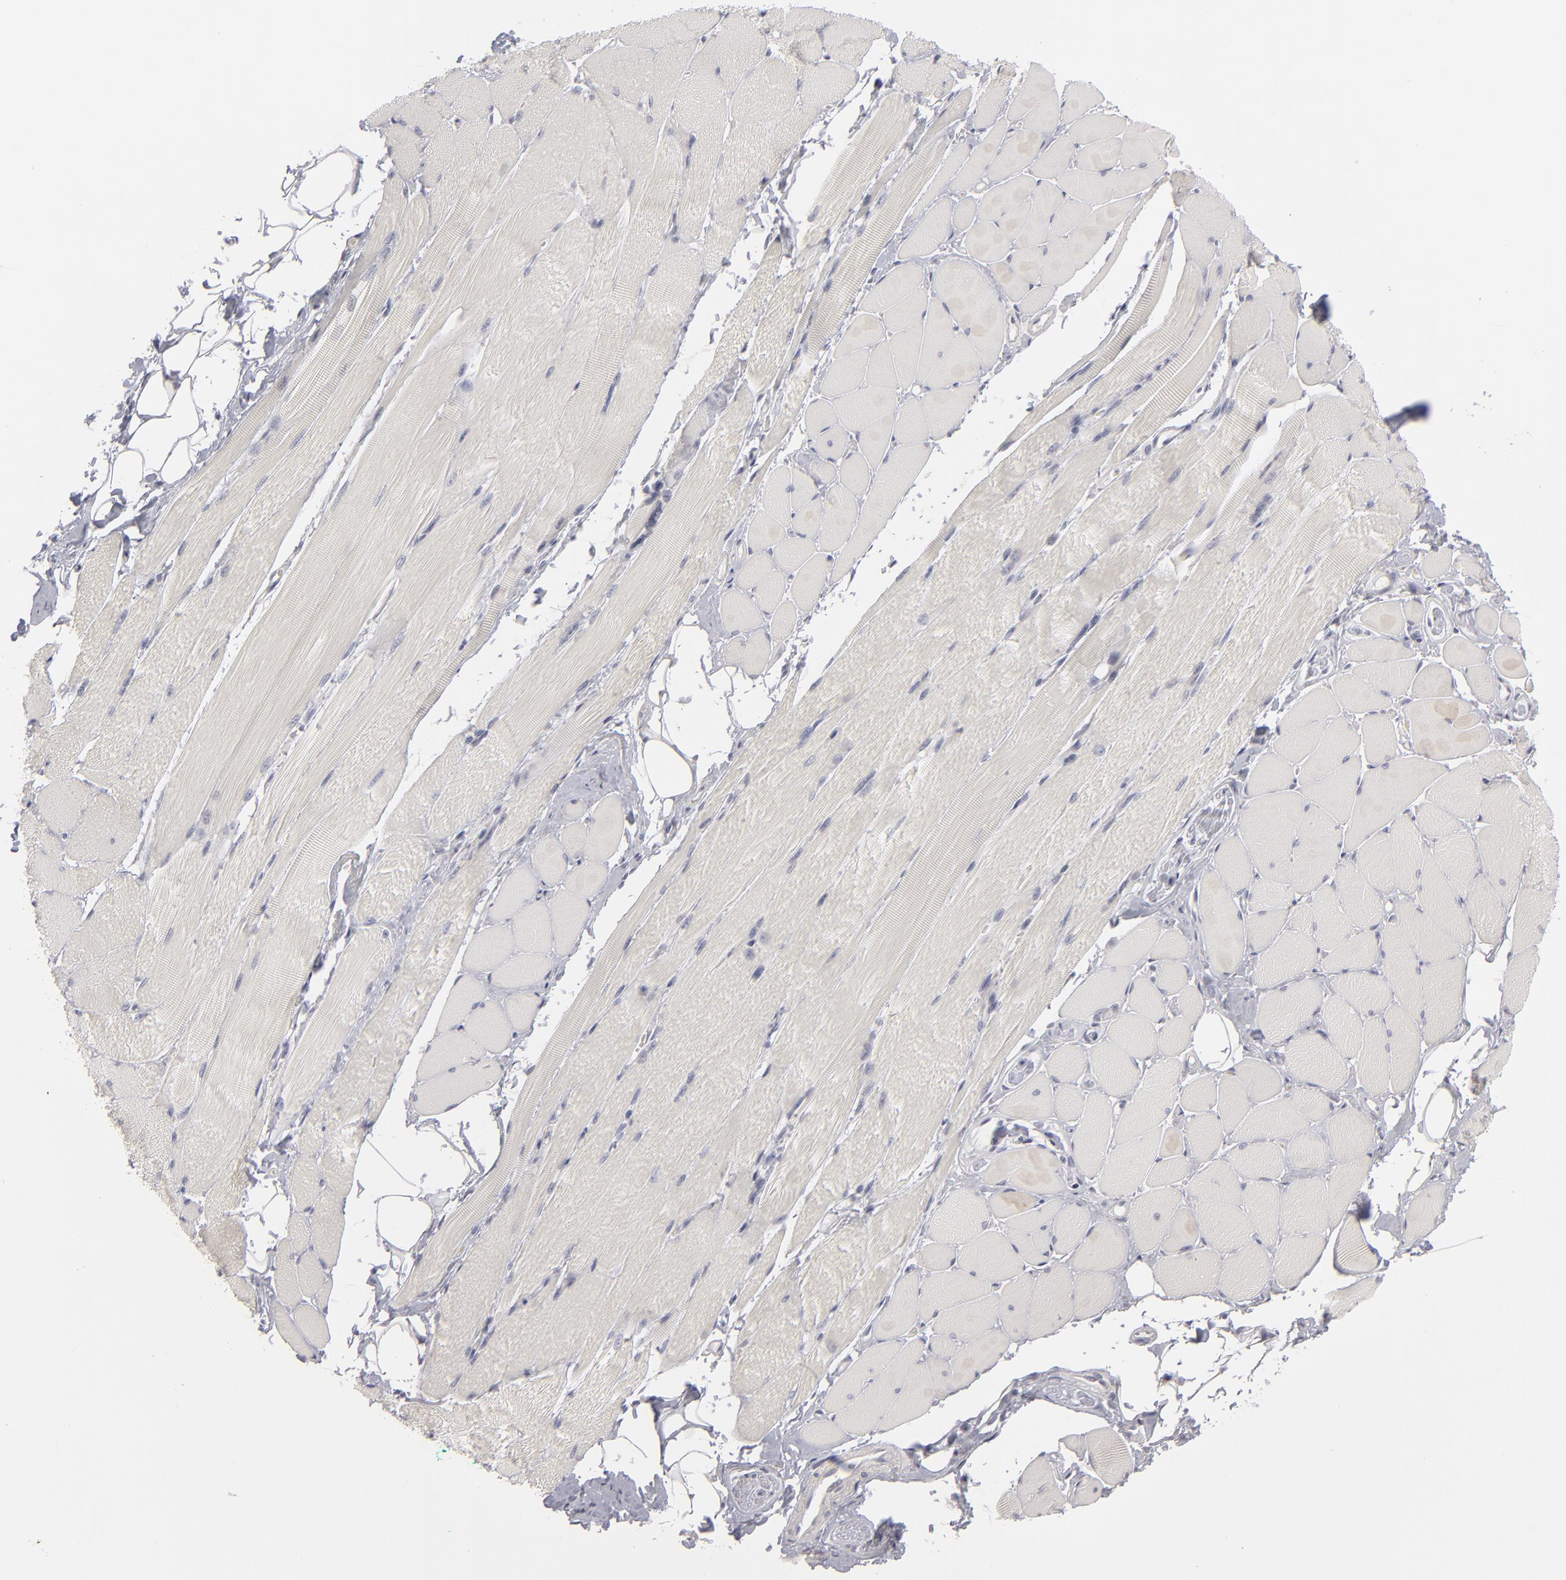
{"staining": {"intensity": "negative", "quantity": "none", "location": "none"}, "tissue": "adipose tissue", "cell_type": "Adipocytes", "image_type": "normal", "snomed": [{"axis": "morphology", "description": "Normal tissue, NOS"}, {"axis": "topography", "description": "Skeletal muscle"}, {"axis": "topography", "description": "Peripheral nerve tissue"}], "caption": "This is an immunohistochemistry photomicrograph of benign human adipose tissue. There is no staining in adipocytes.", "gene": "KIAA1210", "patient": {"sex": "female", "age": 84}}